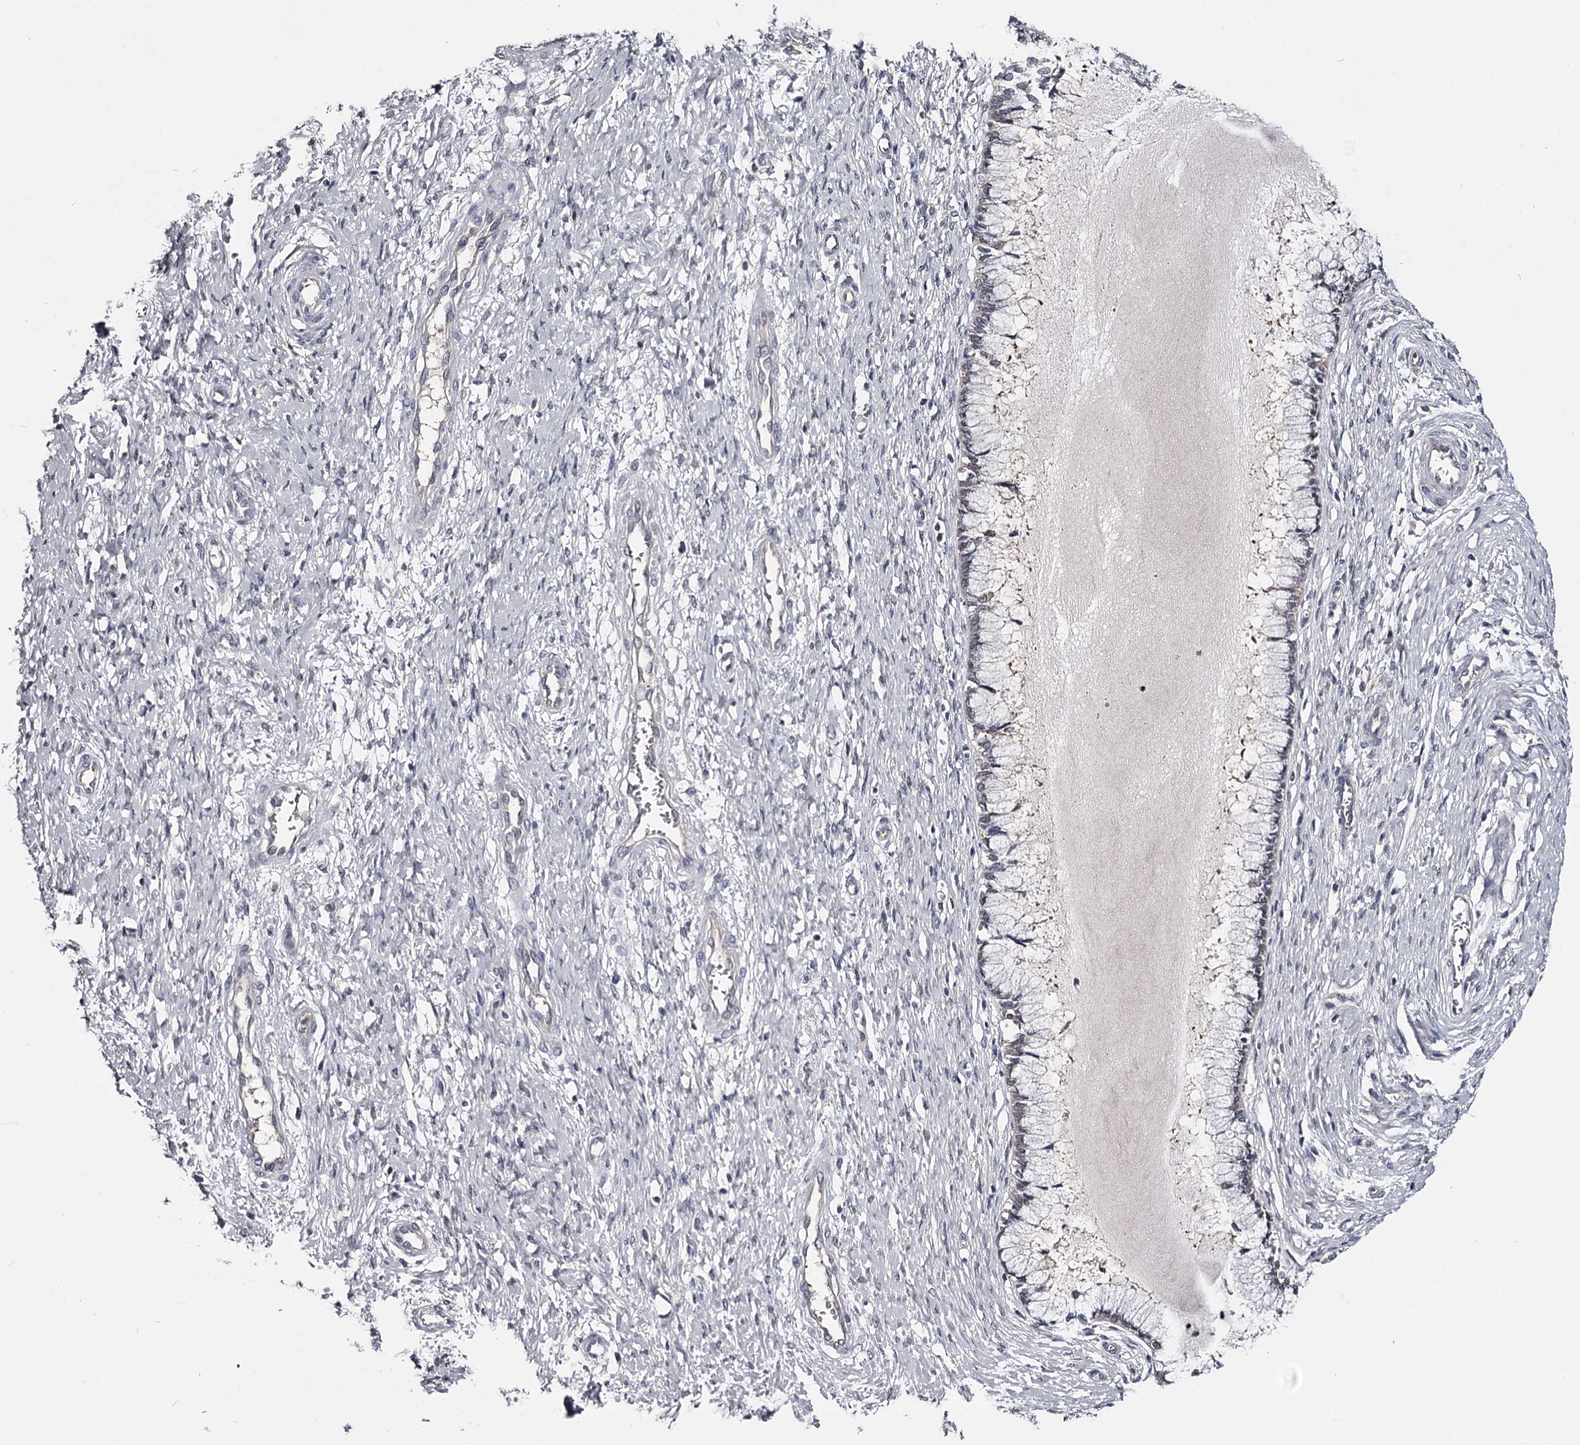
{"staining": {"intensity": "negative", "quantity": "none", "location": "none"}, "tissue": "cervix", "cell_type": "Glandular cells", "image_type": "normal", "snomed": [{"axis": "morphology", "description": "Normal tissue, NOS"}, {"axis": "topography", "description": "Cervix"}], "caption": "An immunohistochemistry (IHC) micrograph of benign cervix is shown. There is no staining in glandular cells of cervix. (DAB immunohistochemistry, high magnification).", "gene": "GSTO1", "patient": {"sex": "female", "age": 55}}